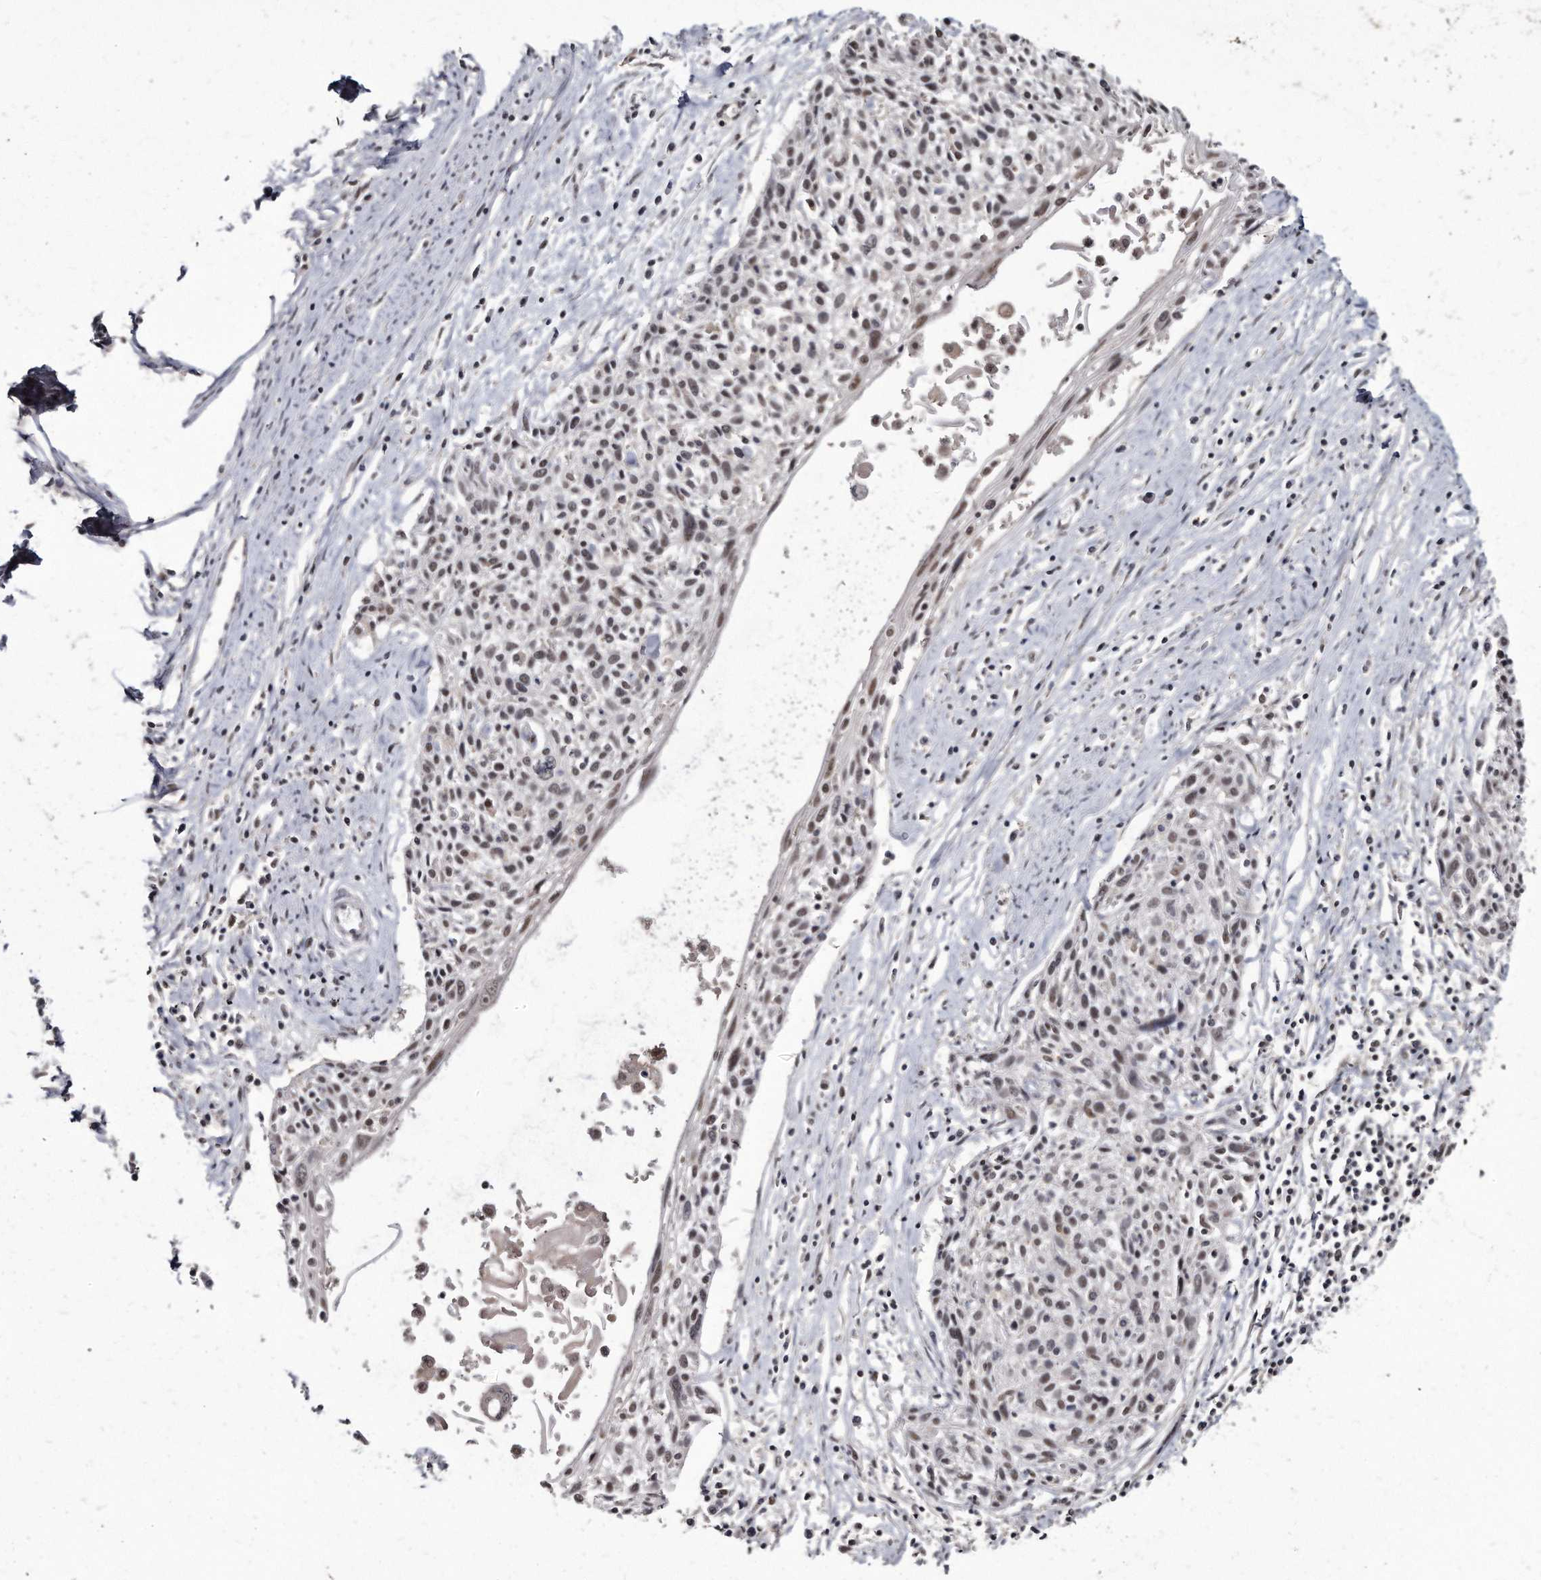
{"staining": {"intensity": "weak", "quantity": "25%-75%", "location": "nuclear"}, "tissue": "cervical cancer", "cell_type": "Tumor cells", "image_type": "cancer", "snomed": [{"axis": "morphology", "description": "Squamous cell carcinoma, NOS"}, {"axis": "topography", "description": "Cervix"}], "caption": "Immunohistochemical staining of squamous cell carcinoma (cervical) demonstrates low levels of weak nuclear expression in approximately 25%-75% of tumor cells.", "gene": "KLHDC3", "patient": {"sex": "female", "age": 51}}